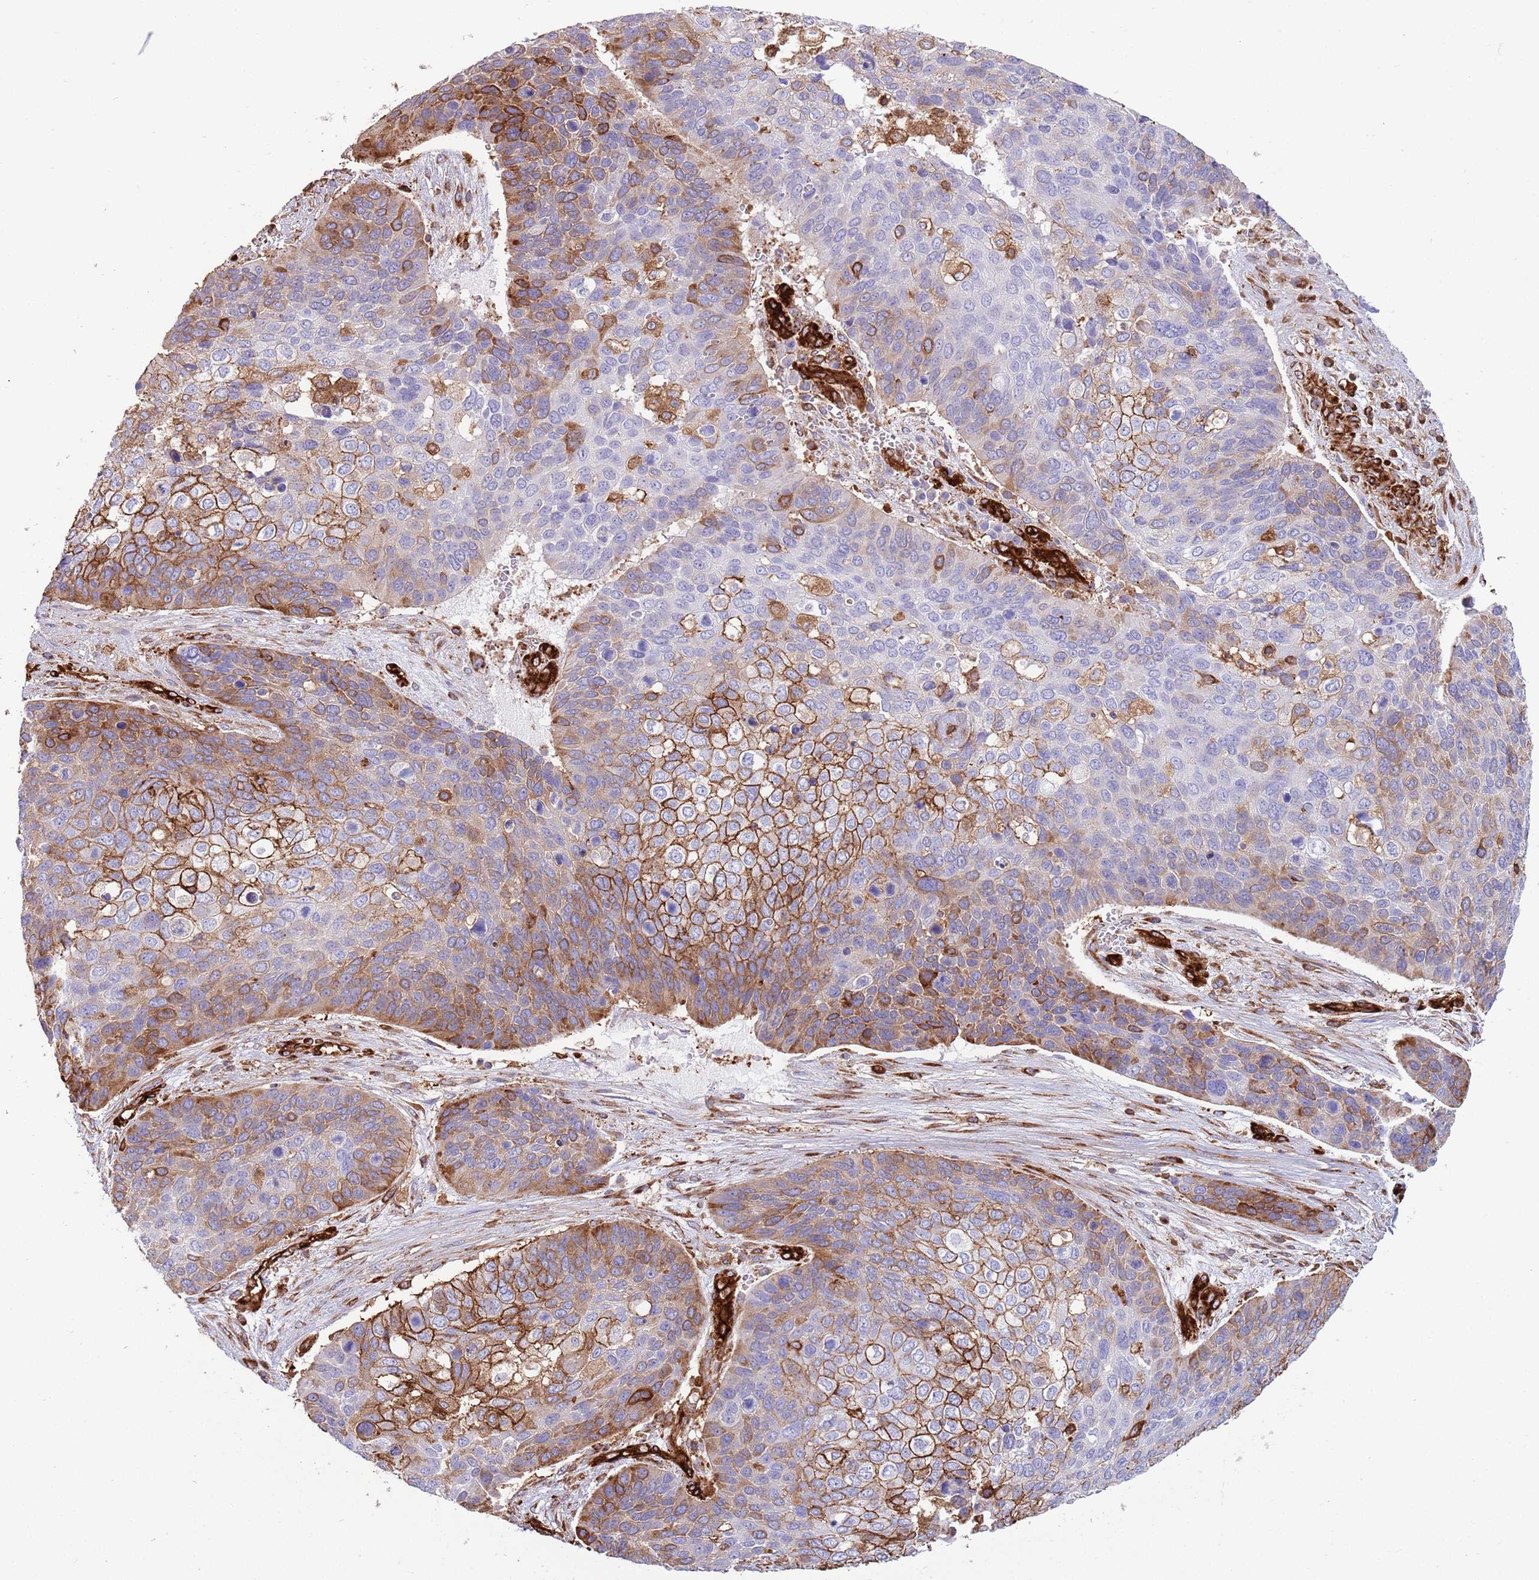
{"staining": {"intensity": "moderate", "quantity": "25%-75%", "location": "cytoplasmic/membranous"}, "tissue": "skin cancer", "cell_type": "Tumor cells", "image_type": "cancer", "snomed": [{"axis": "morphology", "description": "Basal cell carcinoma"}, {"axis": "topography", "description": "Skin"}], "caption": "A histopathology image of human skin cancer stained for a protein exhibits moderate cytoplasmic/membranous brown staining in tumor cells.", "gene": "KBTBD7", "patient": {"sex": "female", "age": 74}}